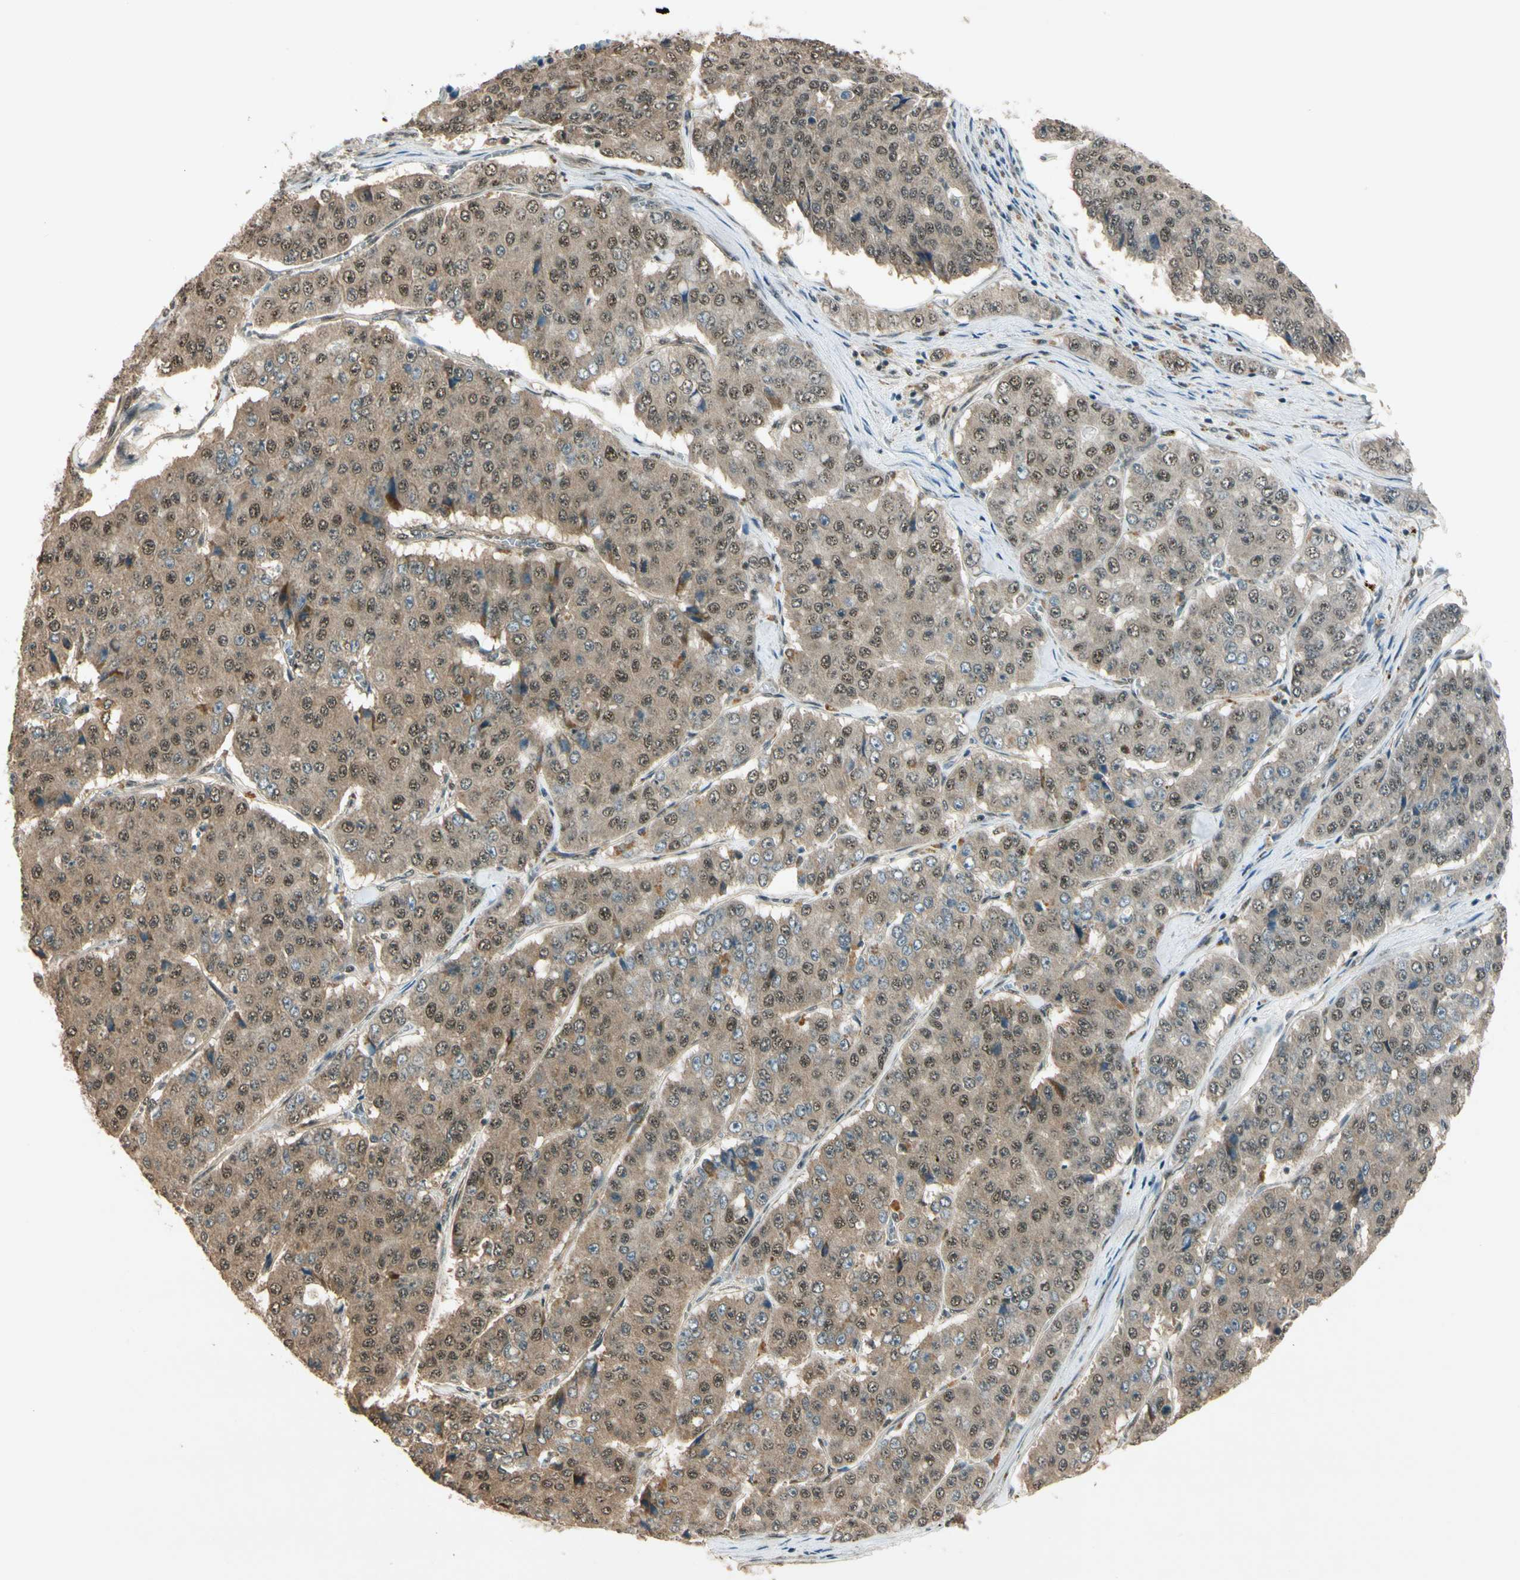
{"staining": {"intensity": "moderate", "quantity": ">75%", "location": "cytoplasmic/membranous,nuclear"}, "tissue": "pancreatic cancer", "cell_type": "Tumor cells", "image_type": "cancer", "snomed": [{"axis": "morphology", "description": "Adenocarcinoma, NOS"}, {"axis": "topography", "description": "Pancreas"}], "caption": "A high-resolution image shows immunohistochemistry staining of pancreatic adenocarcinoma, which exhibits moderate cytoplasmic/membranous and nuclear expression in about >75% of tumor cells.", "gene": "MCPH1", "patient": {"sex": "male", "age": 50}}